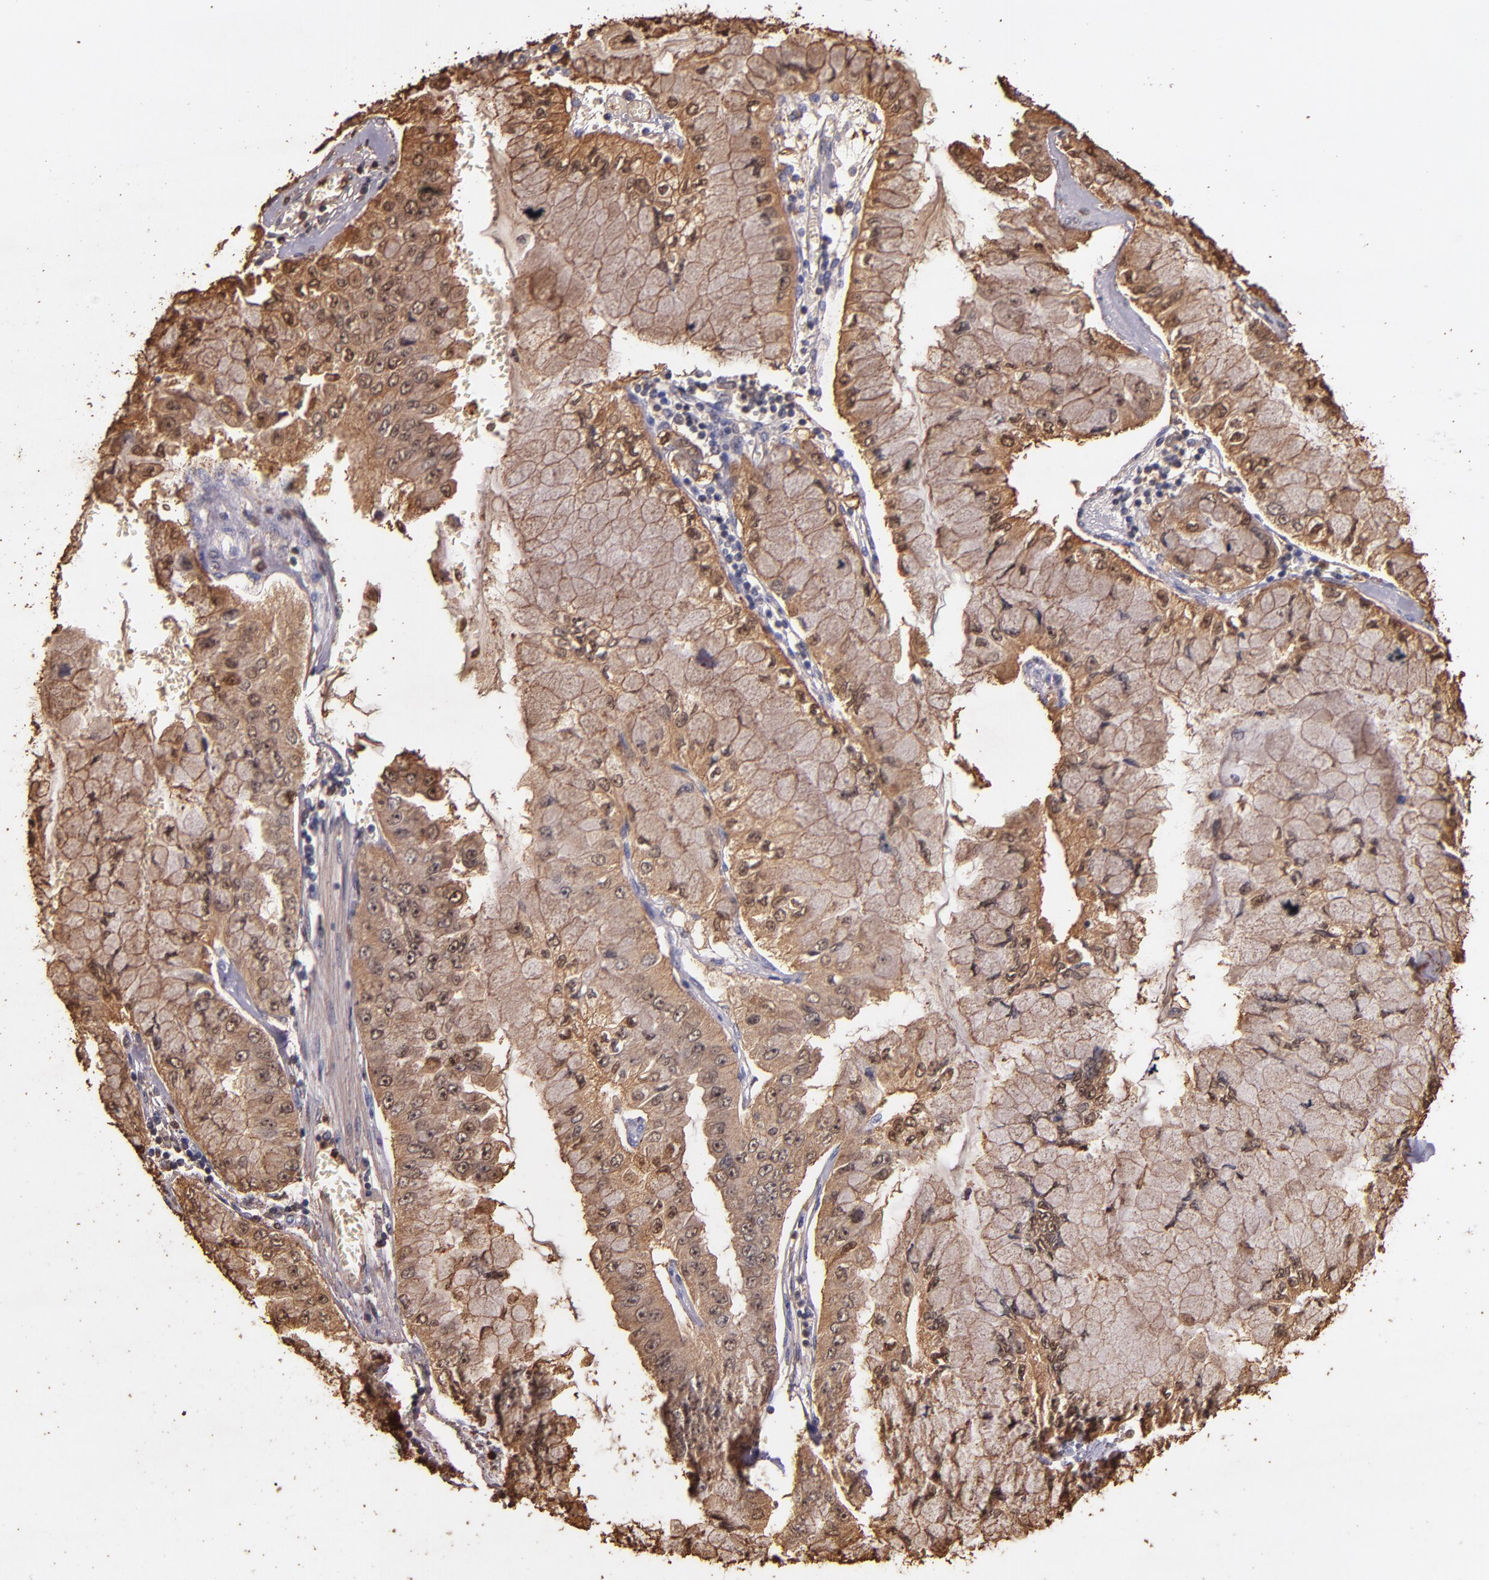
{"staining": {"intensity": "moderate", "quantity": ">75%", "location": "cytoplasmic/membranous"}, "tissue": "liver cancer", "cell_type": "Tumor cells", "image_type": "cancer", "snomed": [{"axis": "morphology", "description": "Cholangiocarcinoma"}, {"axis": "topography", "description": "Liver"}], "caption": "Protein expression analysis of cholangiocarcinoma (liver) demonstrates moderate cytoplasmic/membranous positivity in approximately >75% of tumor cells.", "gene": "S100A6", "patient": {"sex": "female", "age": 79}}